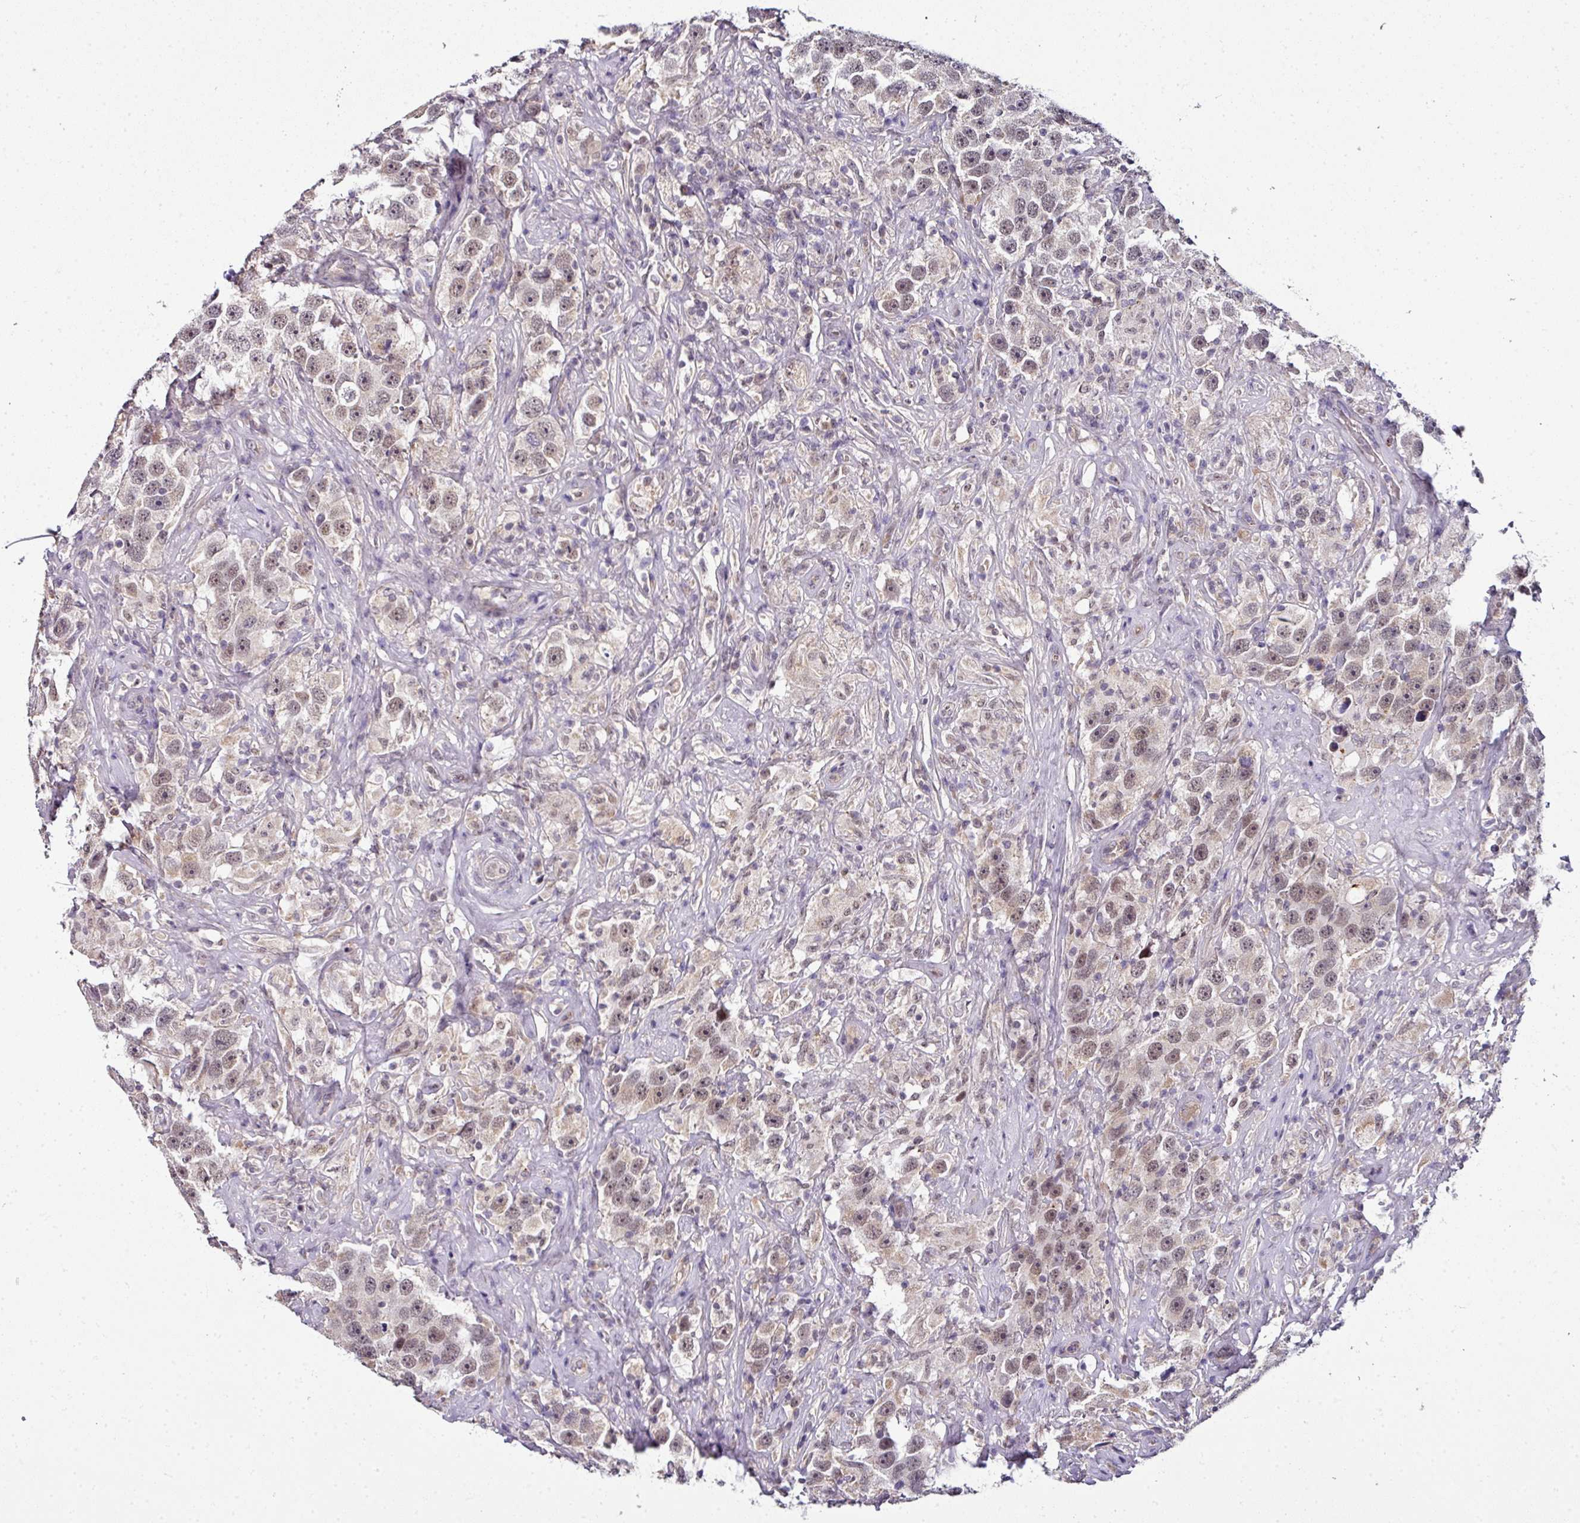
{"staining": {"intensity": "weak", "quantity": "25%-75%", "location": "nuclear"}, "tissue": "testis cancer", "cell_type": "Tumor cells", "image_type": "cancer", "snomed": [{"axis": "morphology", "description": "Seminoma, NOS"}, {"axis": "topography", "description": "Testis"}], "caption": "Weak nuclear expression for a protein is present in about 25%-75% of tumor cells of testis cancer using immunohistochemistry (IHC).", "gene": "NAPSA", "patient": {"sex": "male", "age": 49}}